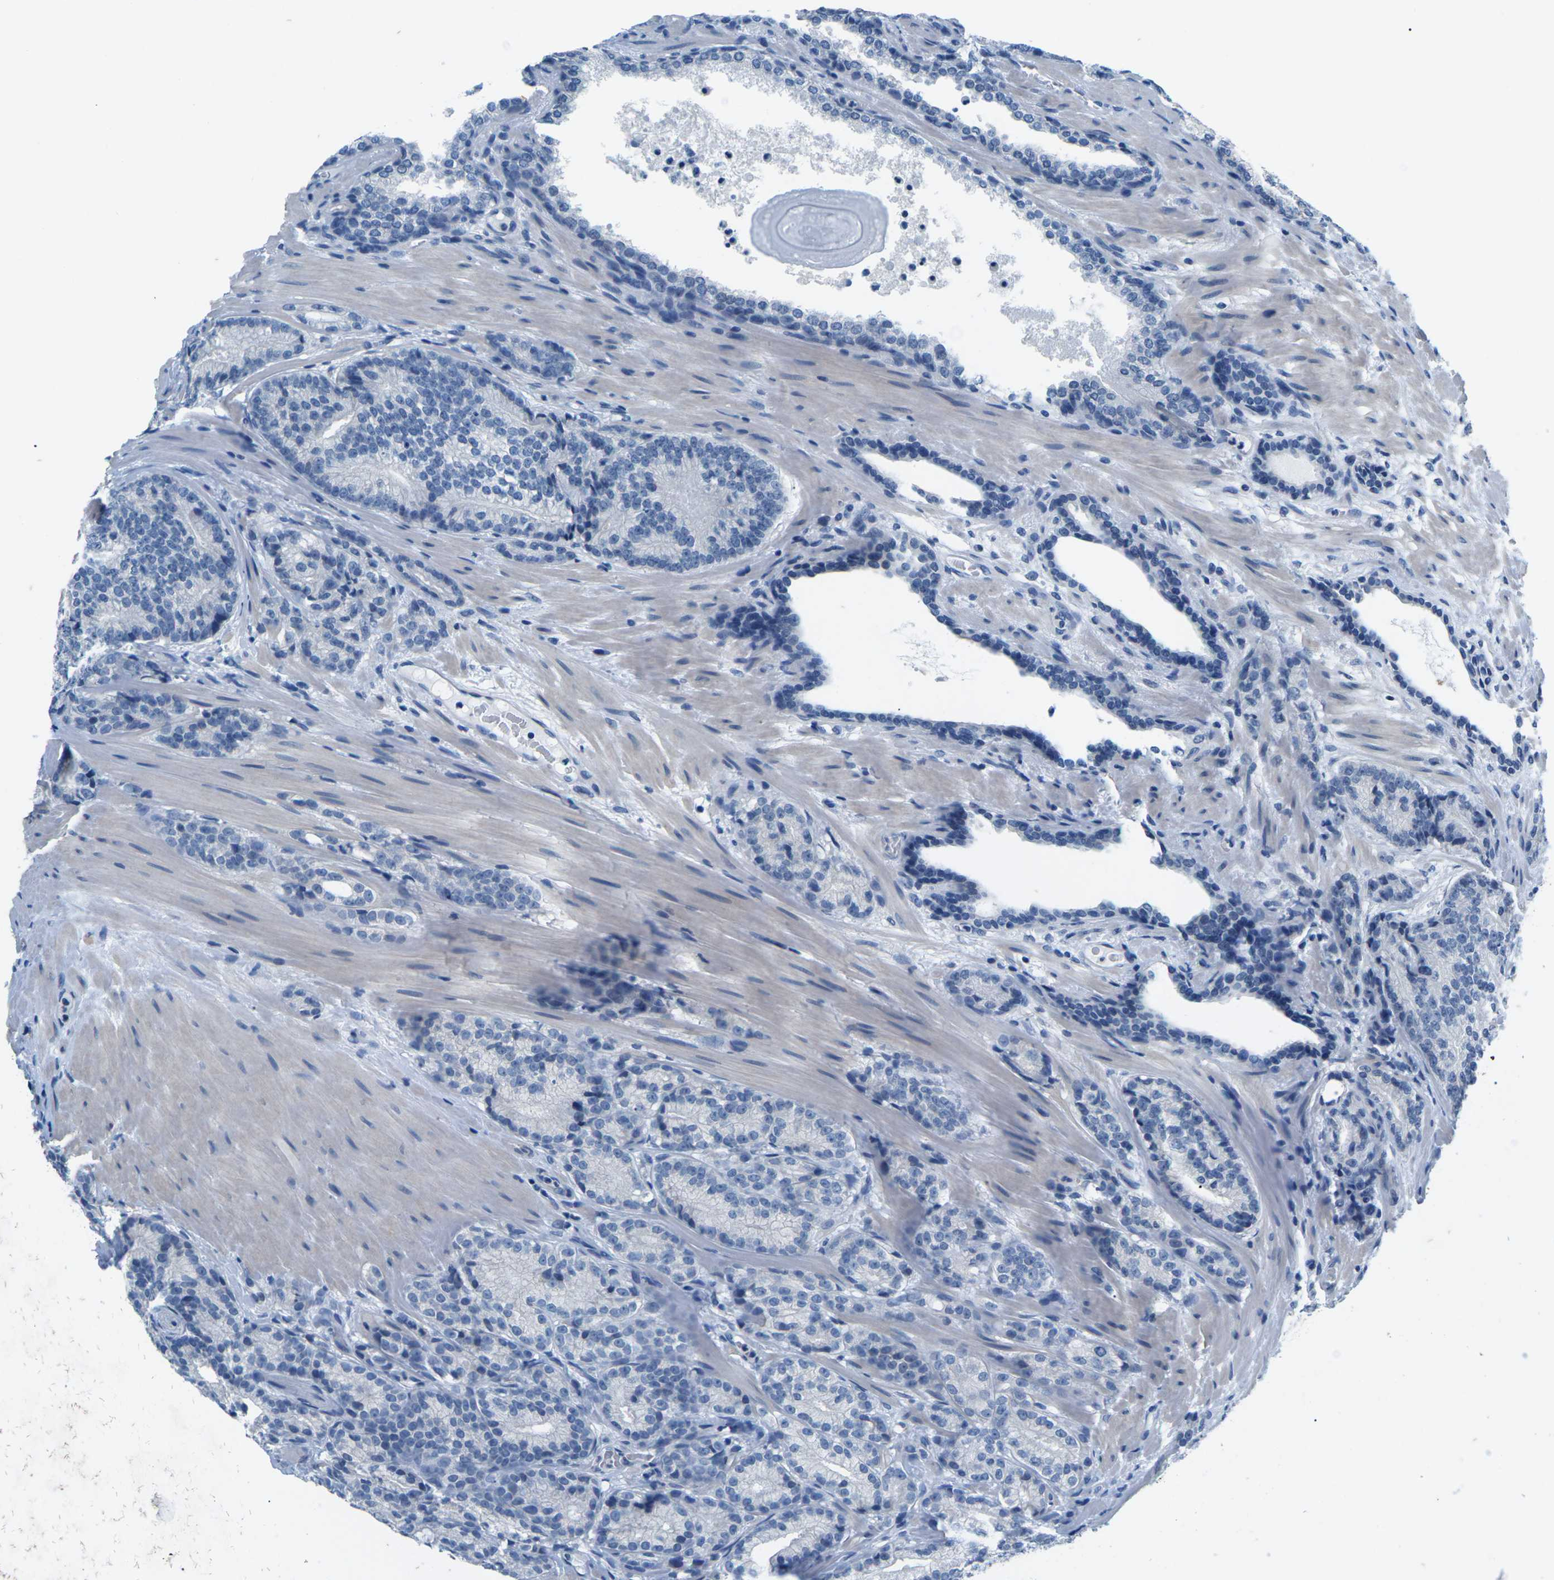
{"staining": {"intensity": "negative", "quantity": "none", "location": "none"}, "tissue": "prostate cancer", "cell_type": "Tumor cells", "image_type": "cancer", "snomed": [{"axis": "morphology", "description": "Adenocarcinoma, High grade"}, {"axis": "topography", "description": "Prostate"}], "caption": "Protein analysis of prostate cancer demonstrates no significant staining in tumor cells.", "gene": "UMOD", "patient": {"sex": "male", "age": 61}}